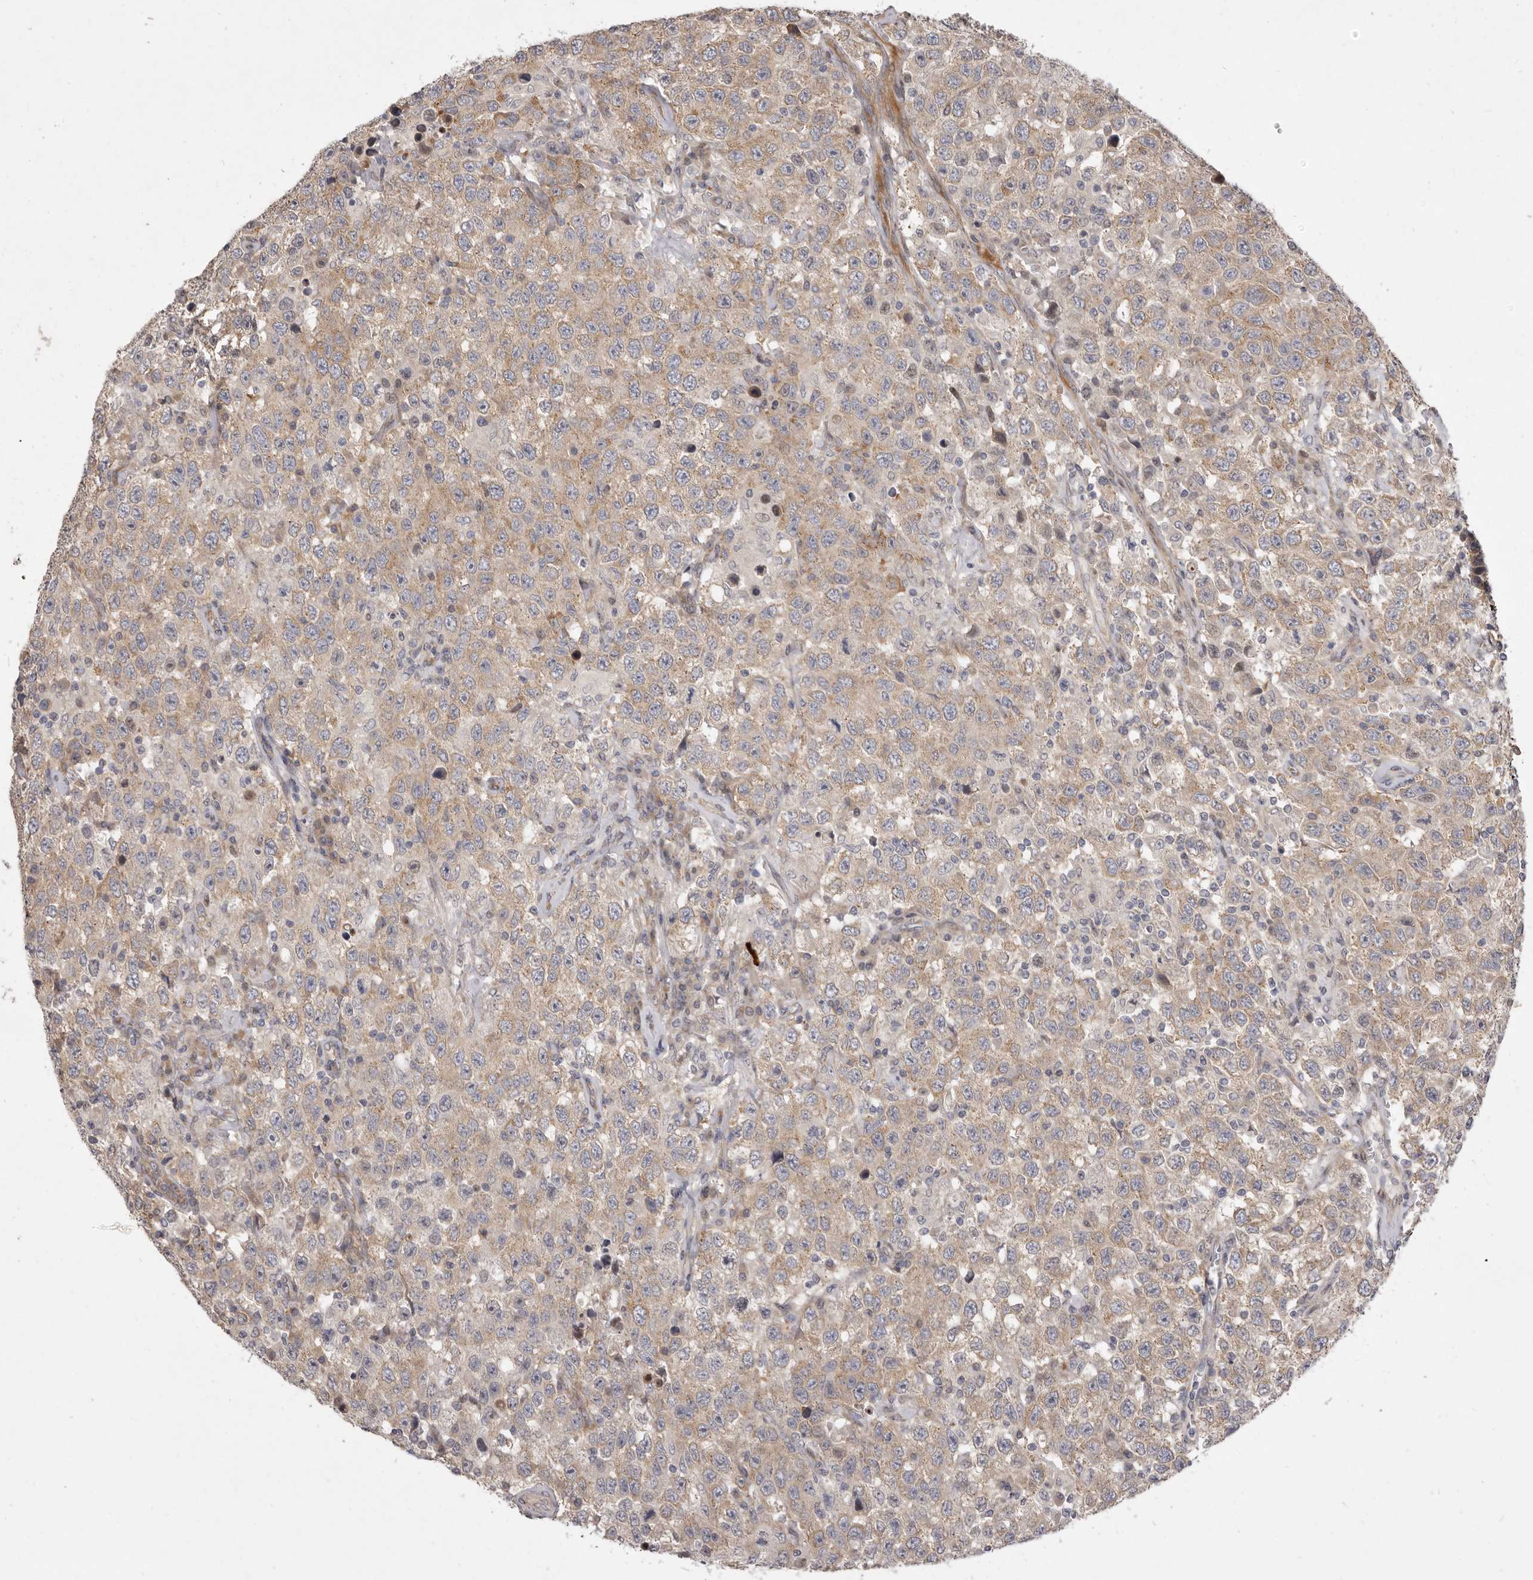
{"staining": {"intensity": "weak", "quantity": ">75%", "location": "cytoplasmic/membranous"}, "tissue": "testis cancer", "cell_type": "Tumor cells", "image_type": "cancer", "snomed": [{"axis": "morphology", "description": "Seminoma, NOS"}, {"axis": "topography", "description": "Testis"}], "caption": "IHC (DAB (3,3'-diaminobenzidine)) staining of seminoma (testis) demonstrates weak cytoplasmic/membranous protein positivity in approximately >75% of tumor cells.", "gene": "TBC1D8B", "patient": {"sex": "male", "age": 41}}